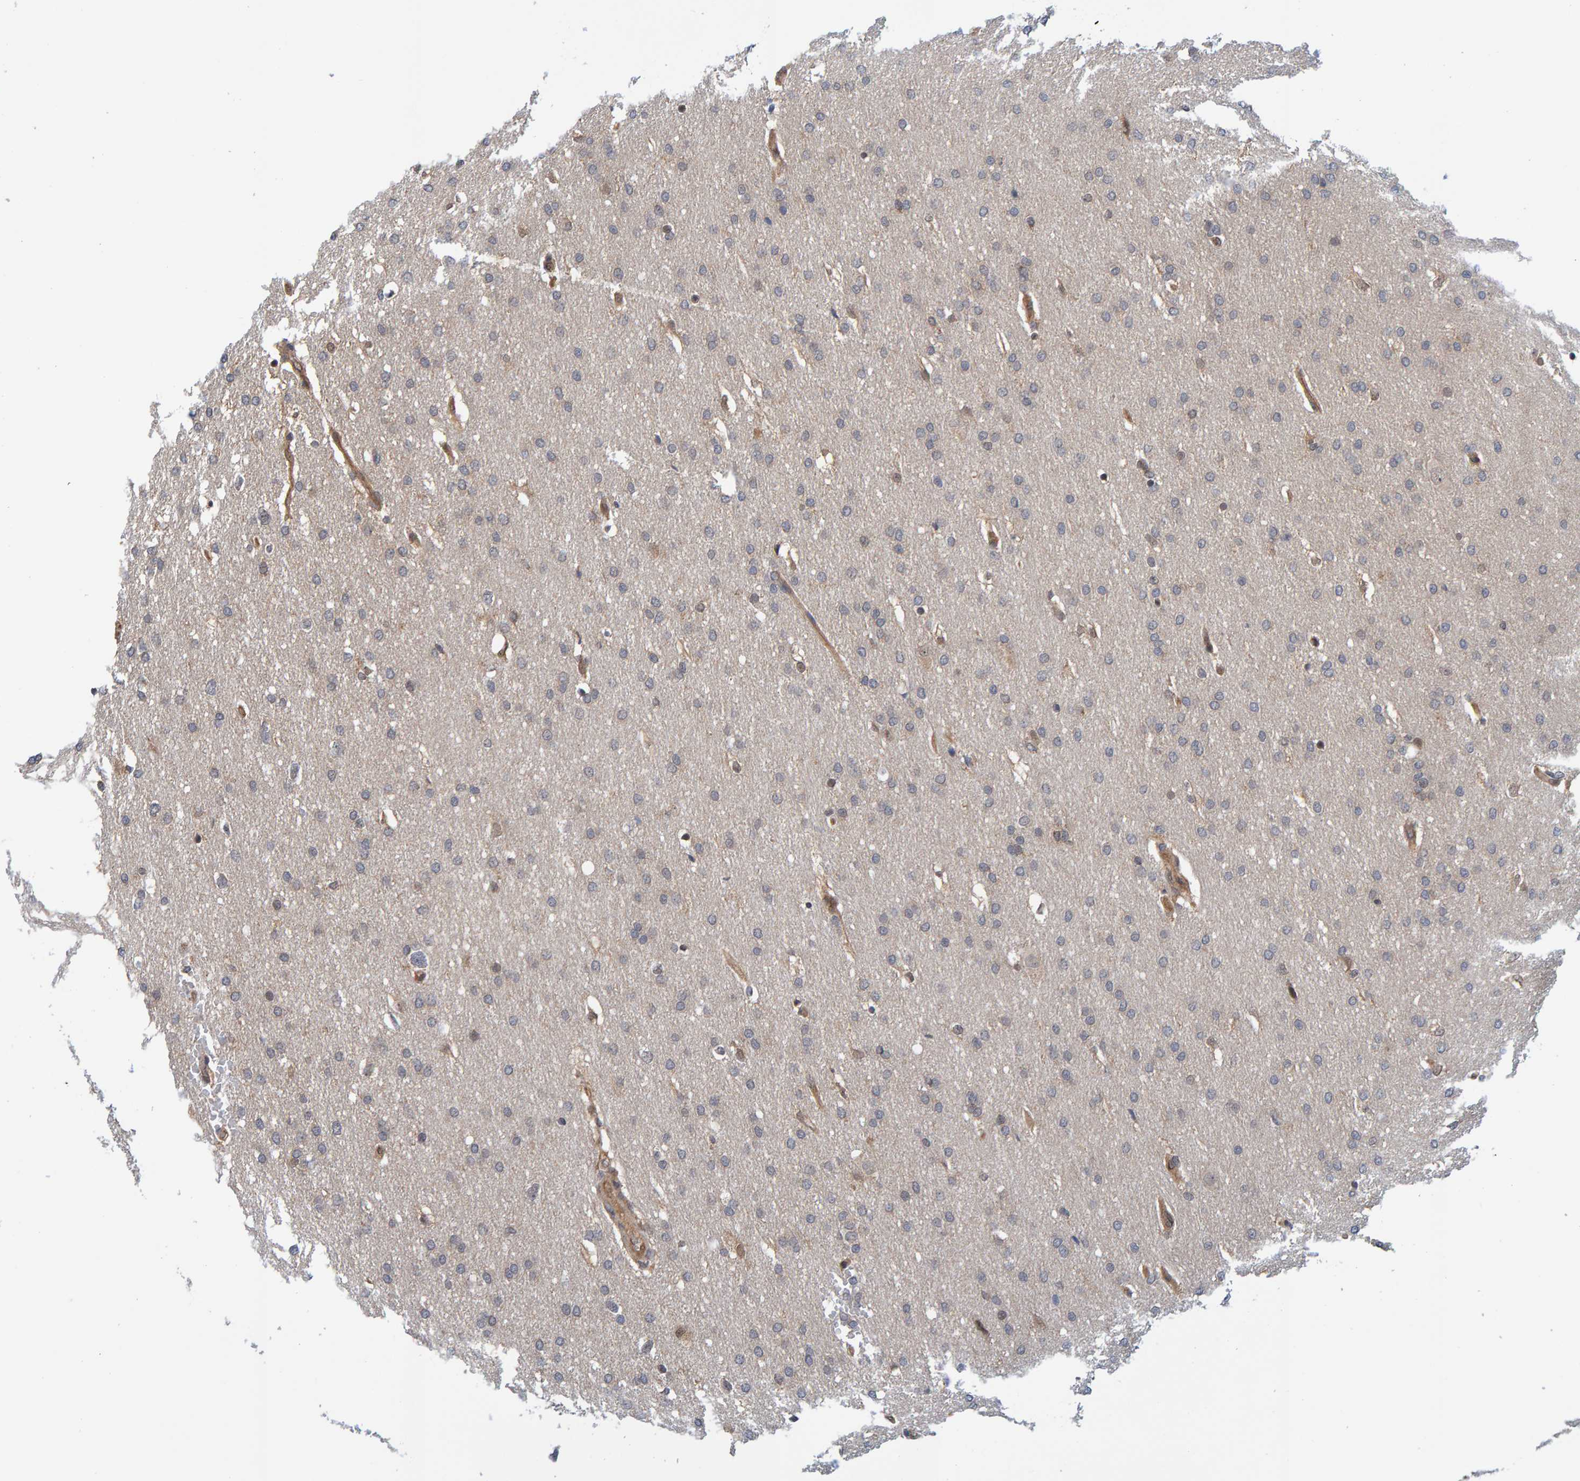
{"staining": {"intensity": "weak", "quantity": "<25%", "location": "cytoplasmic/membranous"}, "tissue": "glioma", "cell_type": "Tumor cells", "image_type": "cancer", "snomed": [{"axis": "morphology", "description": "Glioma, malignant, Low grade"}, {"axis": "topography", "description": "Brain"}], "caption": "Tumor cells are negative for protein expression in human malignant glioma (low-grade). (Immunohistochemistry, brightfield microscopy, high magnification).", "gene": "SCRN2", "patient": {"sex": "female", "age": 37}}